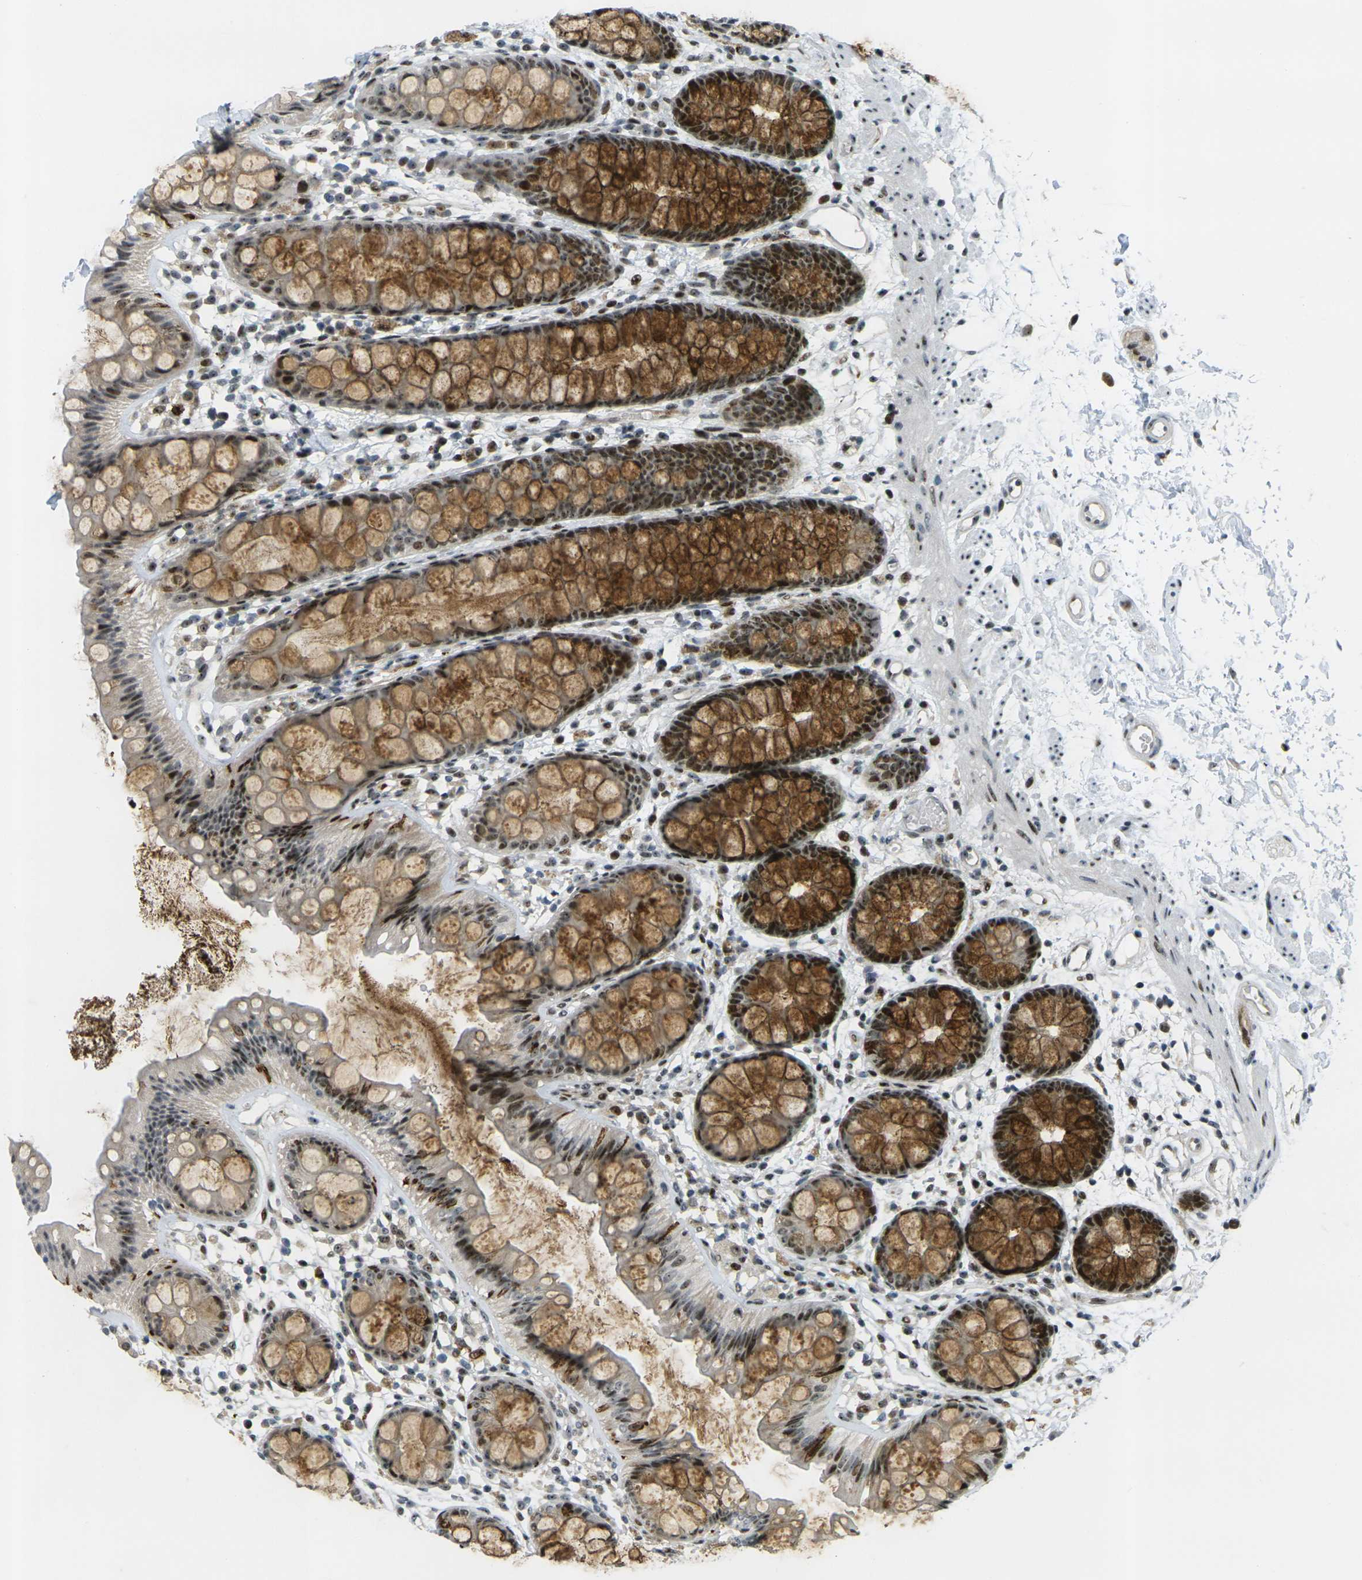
{"staining": {"intensity": "strong", "quantity": ">75%", "location": "cytoplasmic/membranous,nuclear"}, "tissue": "rectum", "cell_type": "Glandular cells", "image_type": "normal", "snomed": [{"axis": "morphology", "description": "Normal tissue, NOS"}, {"axis": "topography", "description": "Rectum"}], "caption": "IHC image of unremarkable rectum: rectum stained using immunohistochemistry demonstrates high levels of strong protein expression localized specifically in the cytoplasmic/membranous,nuclear of glandular cells, appearing as a cytoplasmic/membranous,nuclear brown color.", "gene": "UBE2C", "patient": {"sex": "female", "age": 66}}